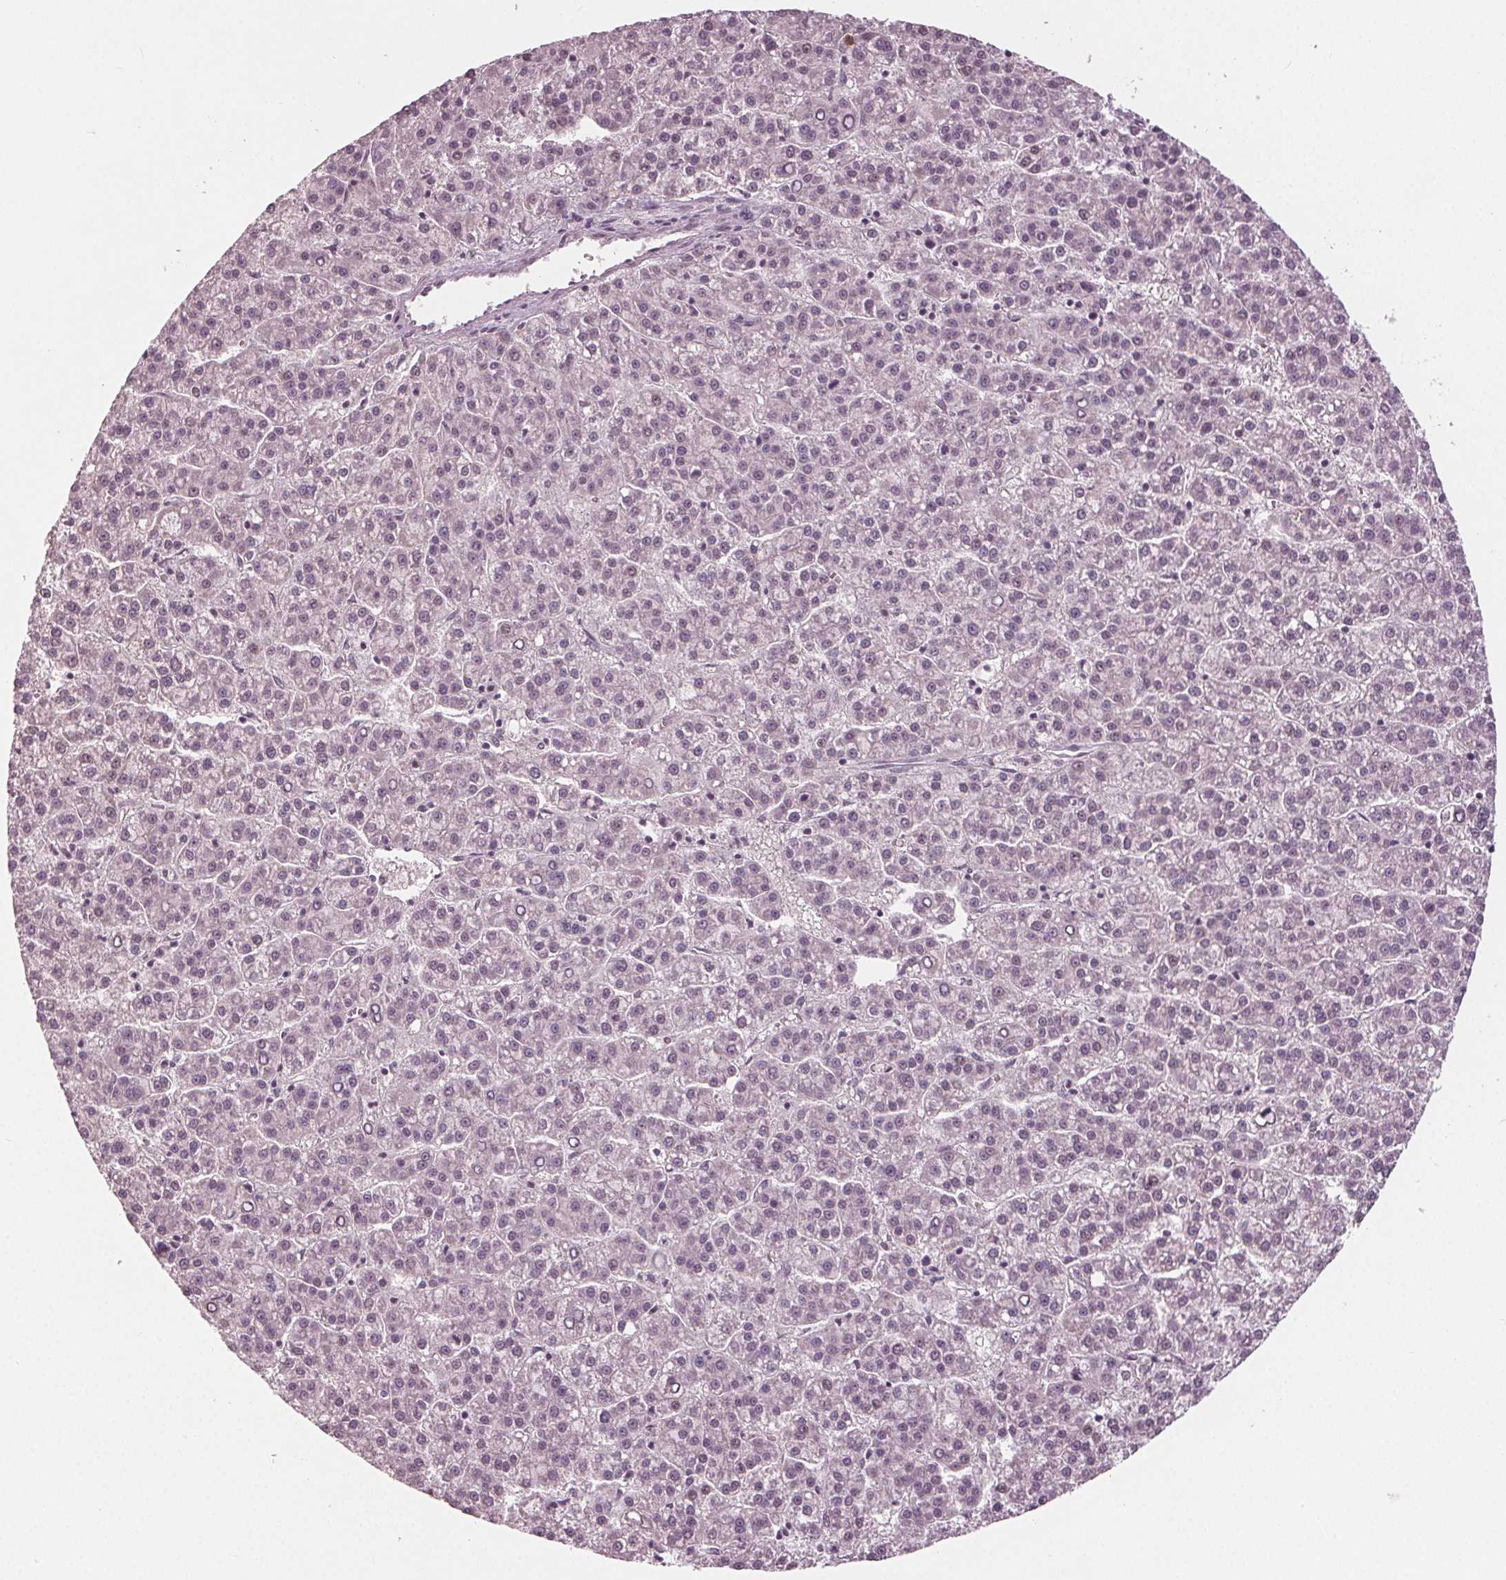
{"staining": {"intensity": "negative", "quantity": "none", "location": "none"}, "tissue": "liver cancer", "cell_type": "Tumor cells", "image_type": "cancer", "snomed": [{"axis": "morphology", "description": "Carcinoma, Hepatocellular, NOS"}, {"axis": "topography", "description": "Liver"}], "caption": "IHC photomicrograph of liver cancer (hepatocellular carcinoma) stained for a protein (brown), which displays no staining in tumor cells.", "gene": "CXCL16", "patient": {"sex": "female", "age": 58}}